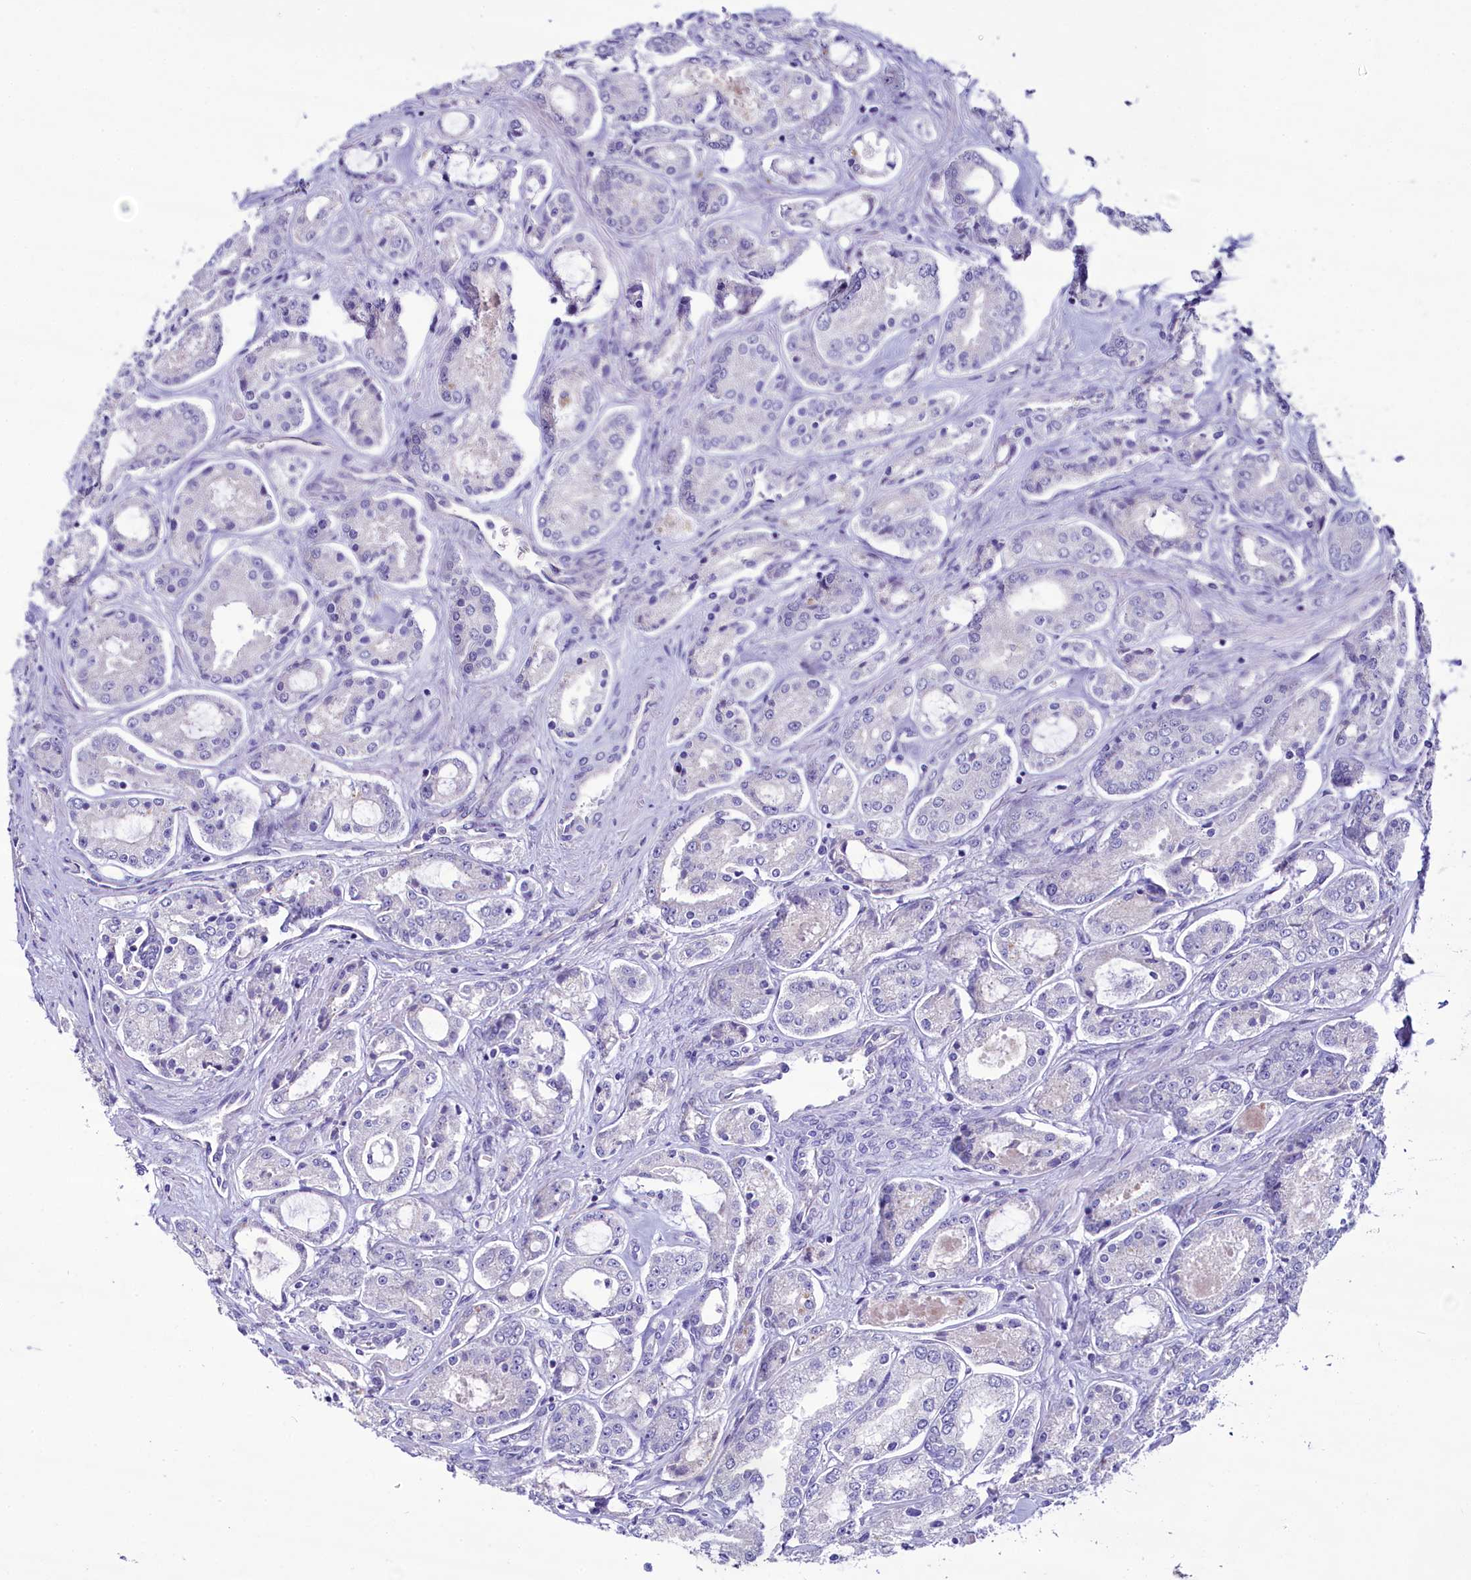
{"staining": {"intensity": "negative", "quantity": "none", "location": "none"}, "tissue": "prostate cancer", "cell_type": "Tumor cells", "image_type": "cancer", "snomed": [{"axis": "morphology", "description": "Adenocarcinoma, Low grade"}, {"axis": "topography", "description": "Prostate"}], "caption": "Immunohistochemistry histopathology image of neoplastic tissue: adenocarcinoma (low-grade) (prostate) stained with DAB (3,3'-diaminobenzidine) displays no significant protein expression in tumor cells.", "gene": "KRBOX5", "patient": {"sex": "male", "age": 68}}